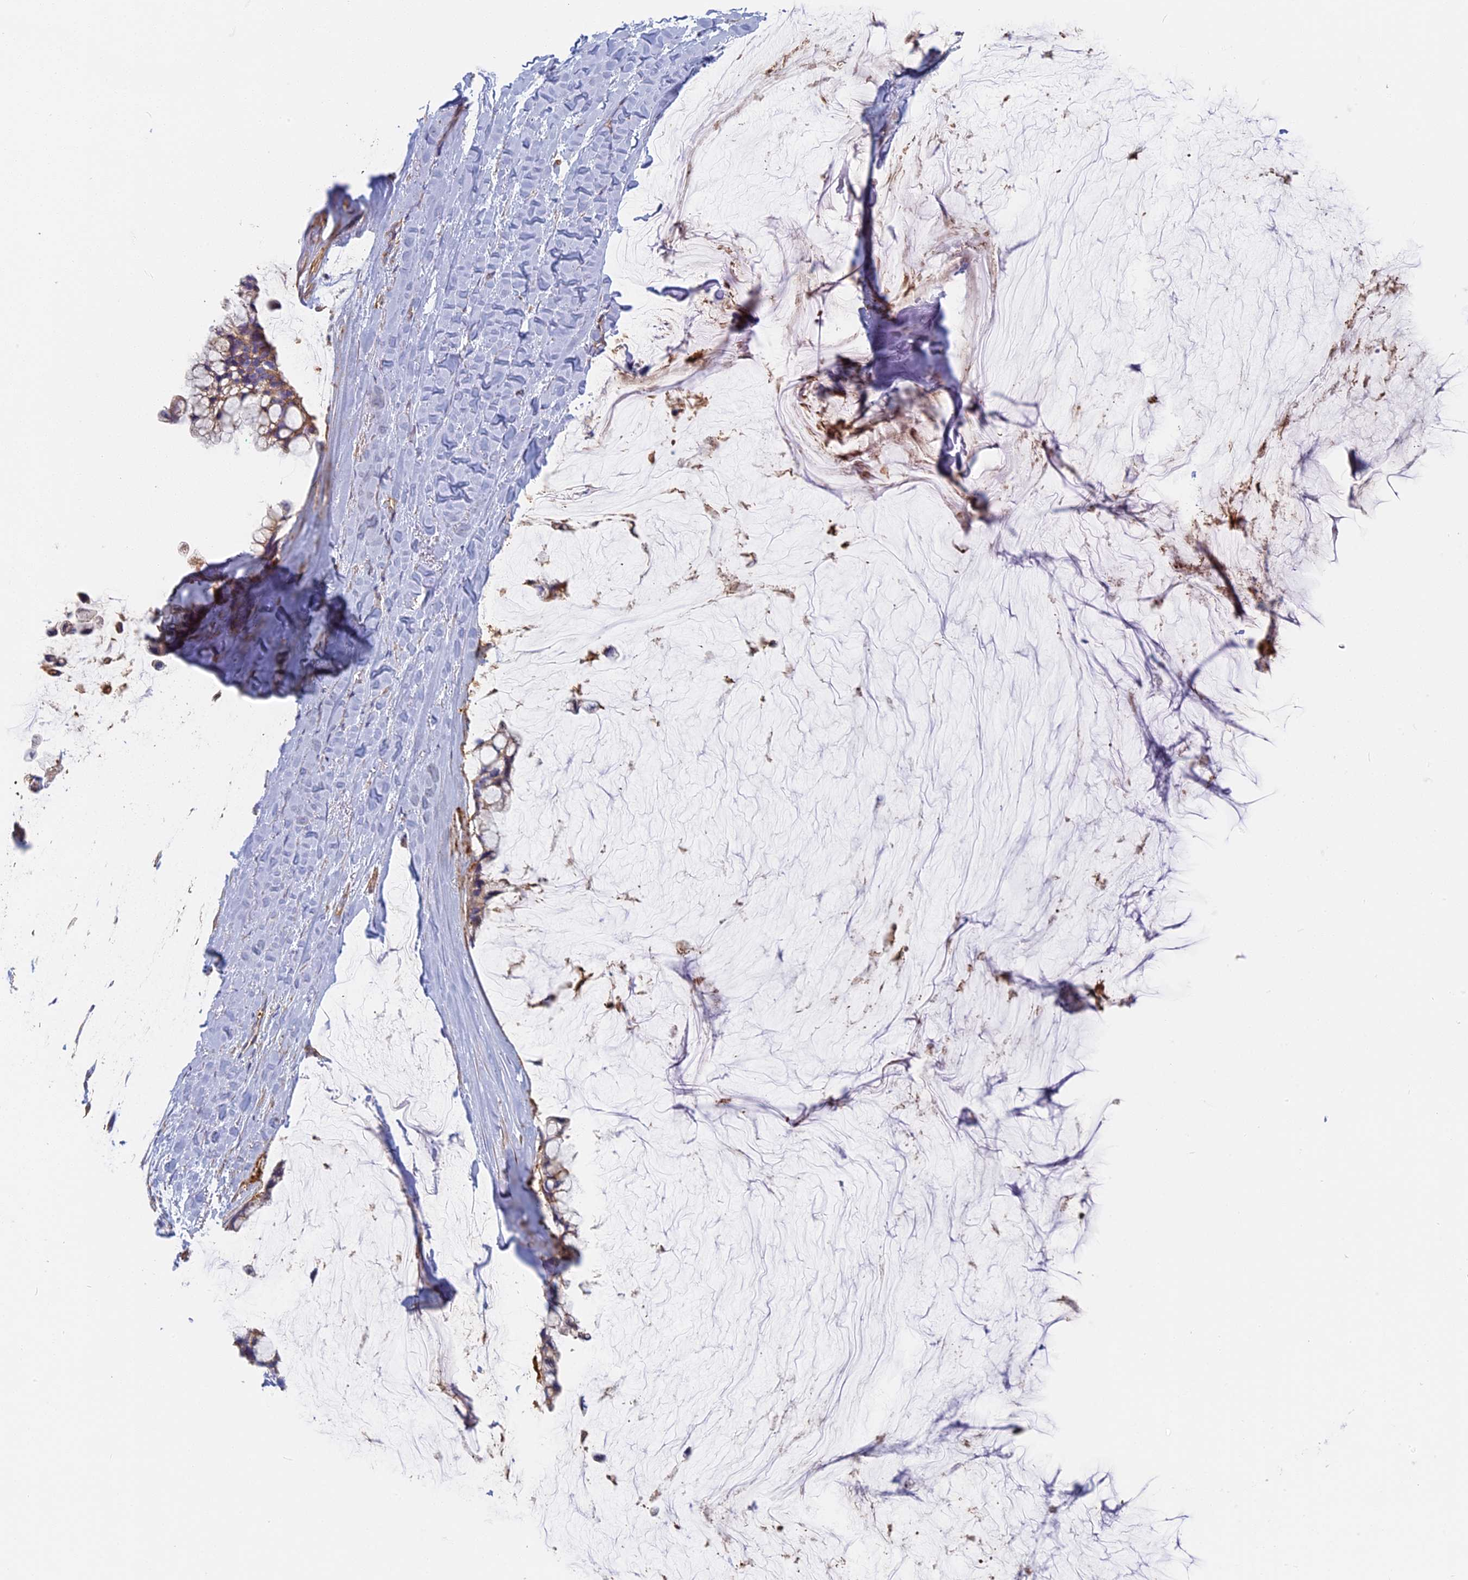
{"staining": {"intensity": "moderate", "quantity": "<25%", "location": "cytoplasmic/membranous"}, "tissue": "ovarian cancer", "cell_type": "Tumor cells", "image_type": "cancer", "snomed": [{"axis": "morphology", "description": "Cystadenocarcinoma, mucinous, NOS"}, {"axis": "topography", "description": "Ovary"}], "caption": "IHC photomicrograph of human ovarian cancer stained for a protein (brown), which shows low levels of moderate cytoplasmic/membranous expression in about <25% of tumor cells.", "gene": "DDA1", "patient": {"sex": "female", "age": 39}}